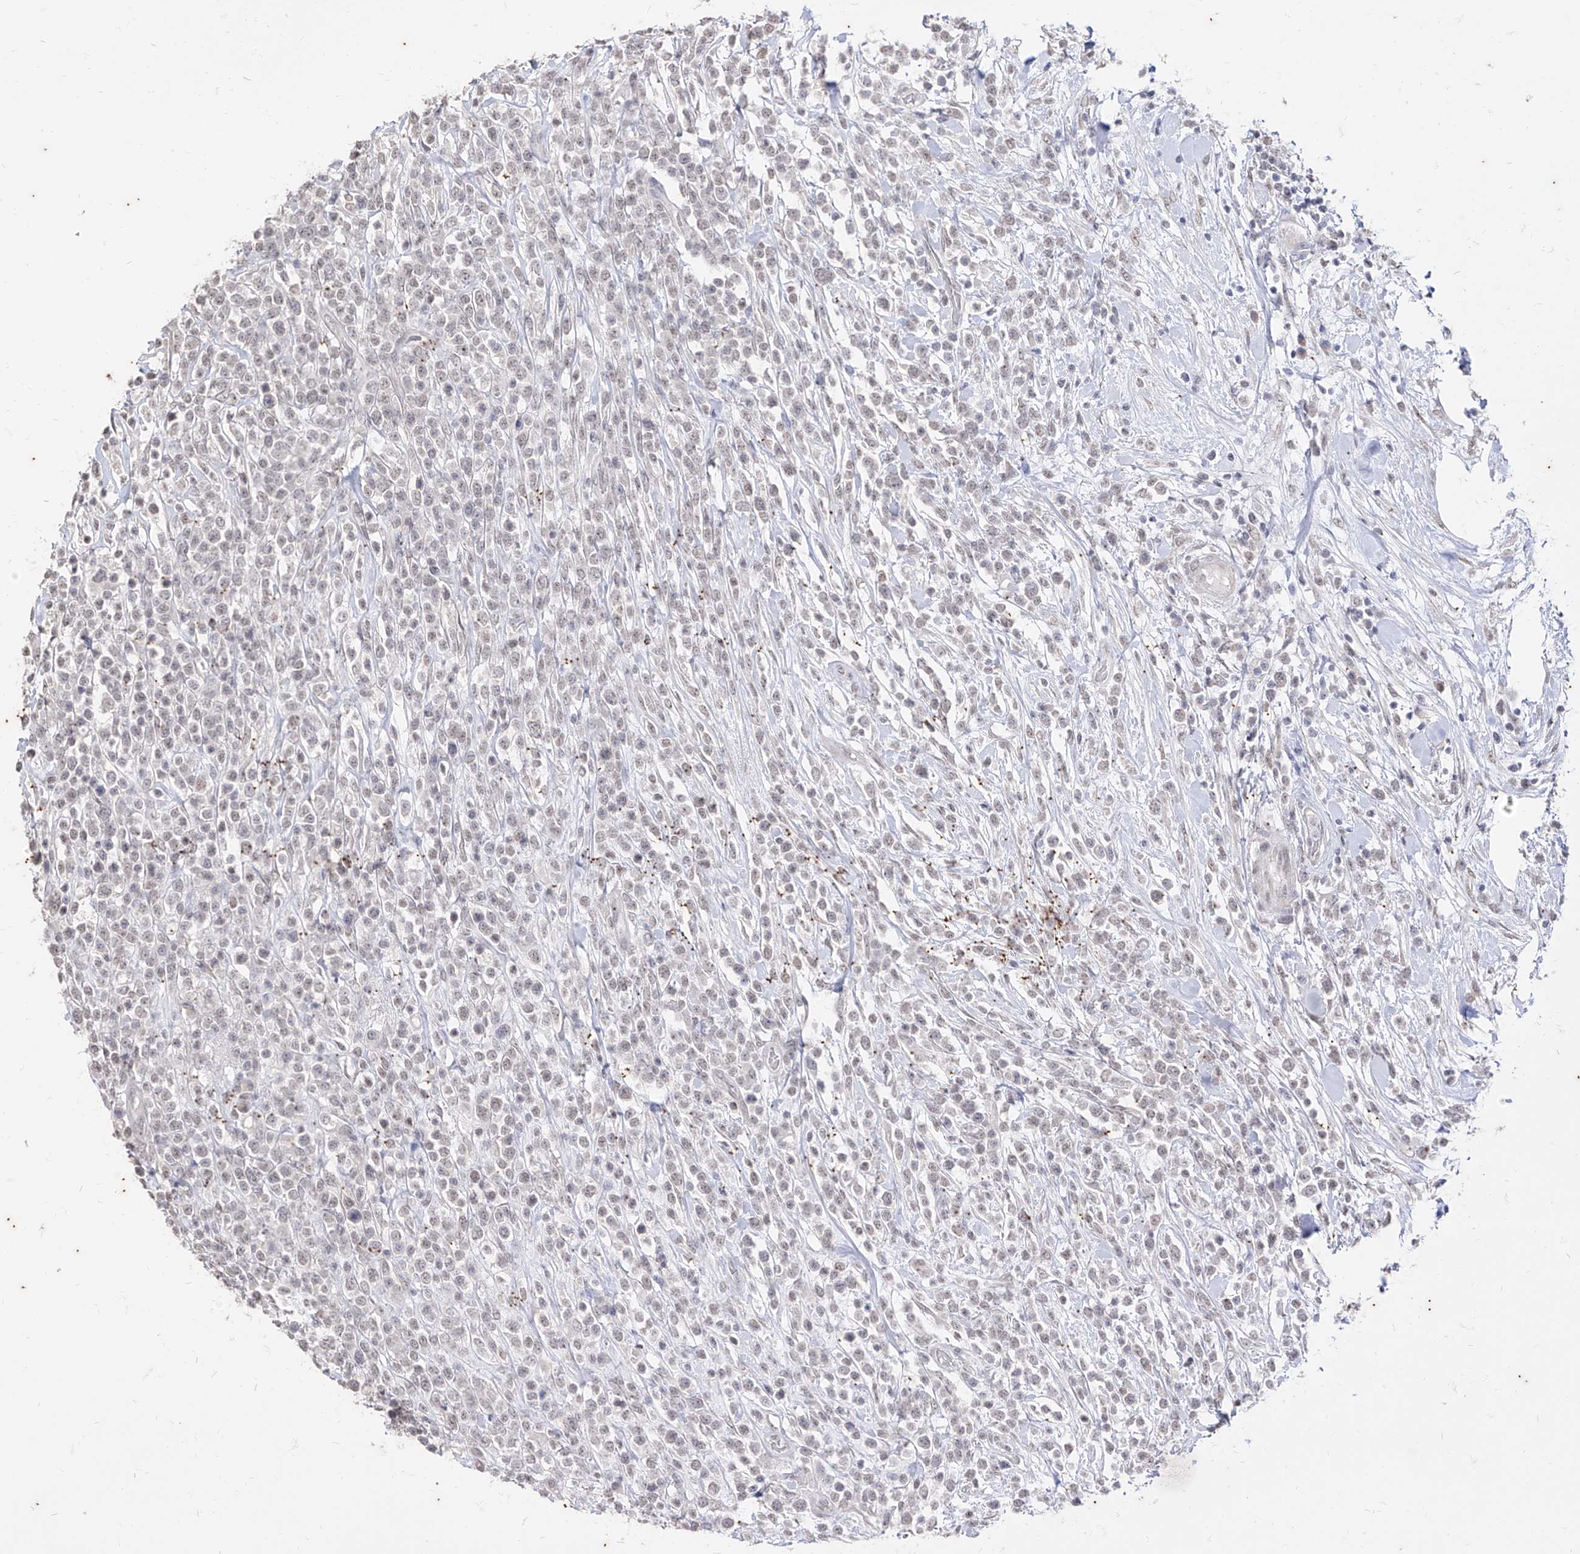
{"staining": {"intensity": "negative", "quantity": "none", "location": "none"}, "tissue": "lymphoma", "cell_type": "Tumor cells", "image_type": "cancer", "snomed": [{"axis": "morphology", "description": "Malignant lymphoma, non-Hodgkin's type, High grade"}, {"axis": "topography", "description": "Colon"}], "caption": "Lymphoma was stained to show a protein in brown. There is no significant staining in tumor cells.", "gene": "PHF20L1", "patient": {"sex": "female", "age": 53}}